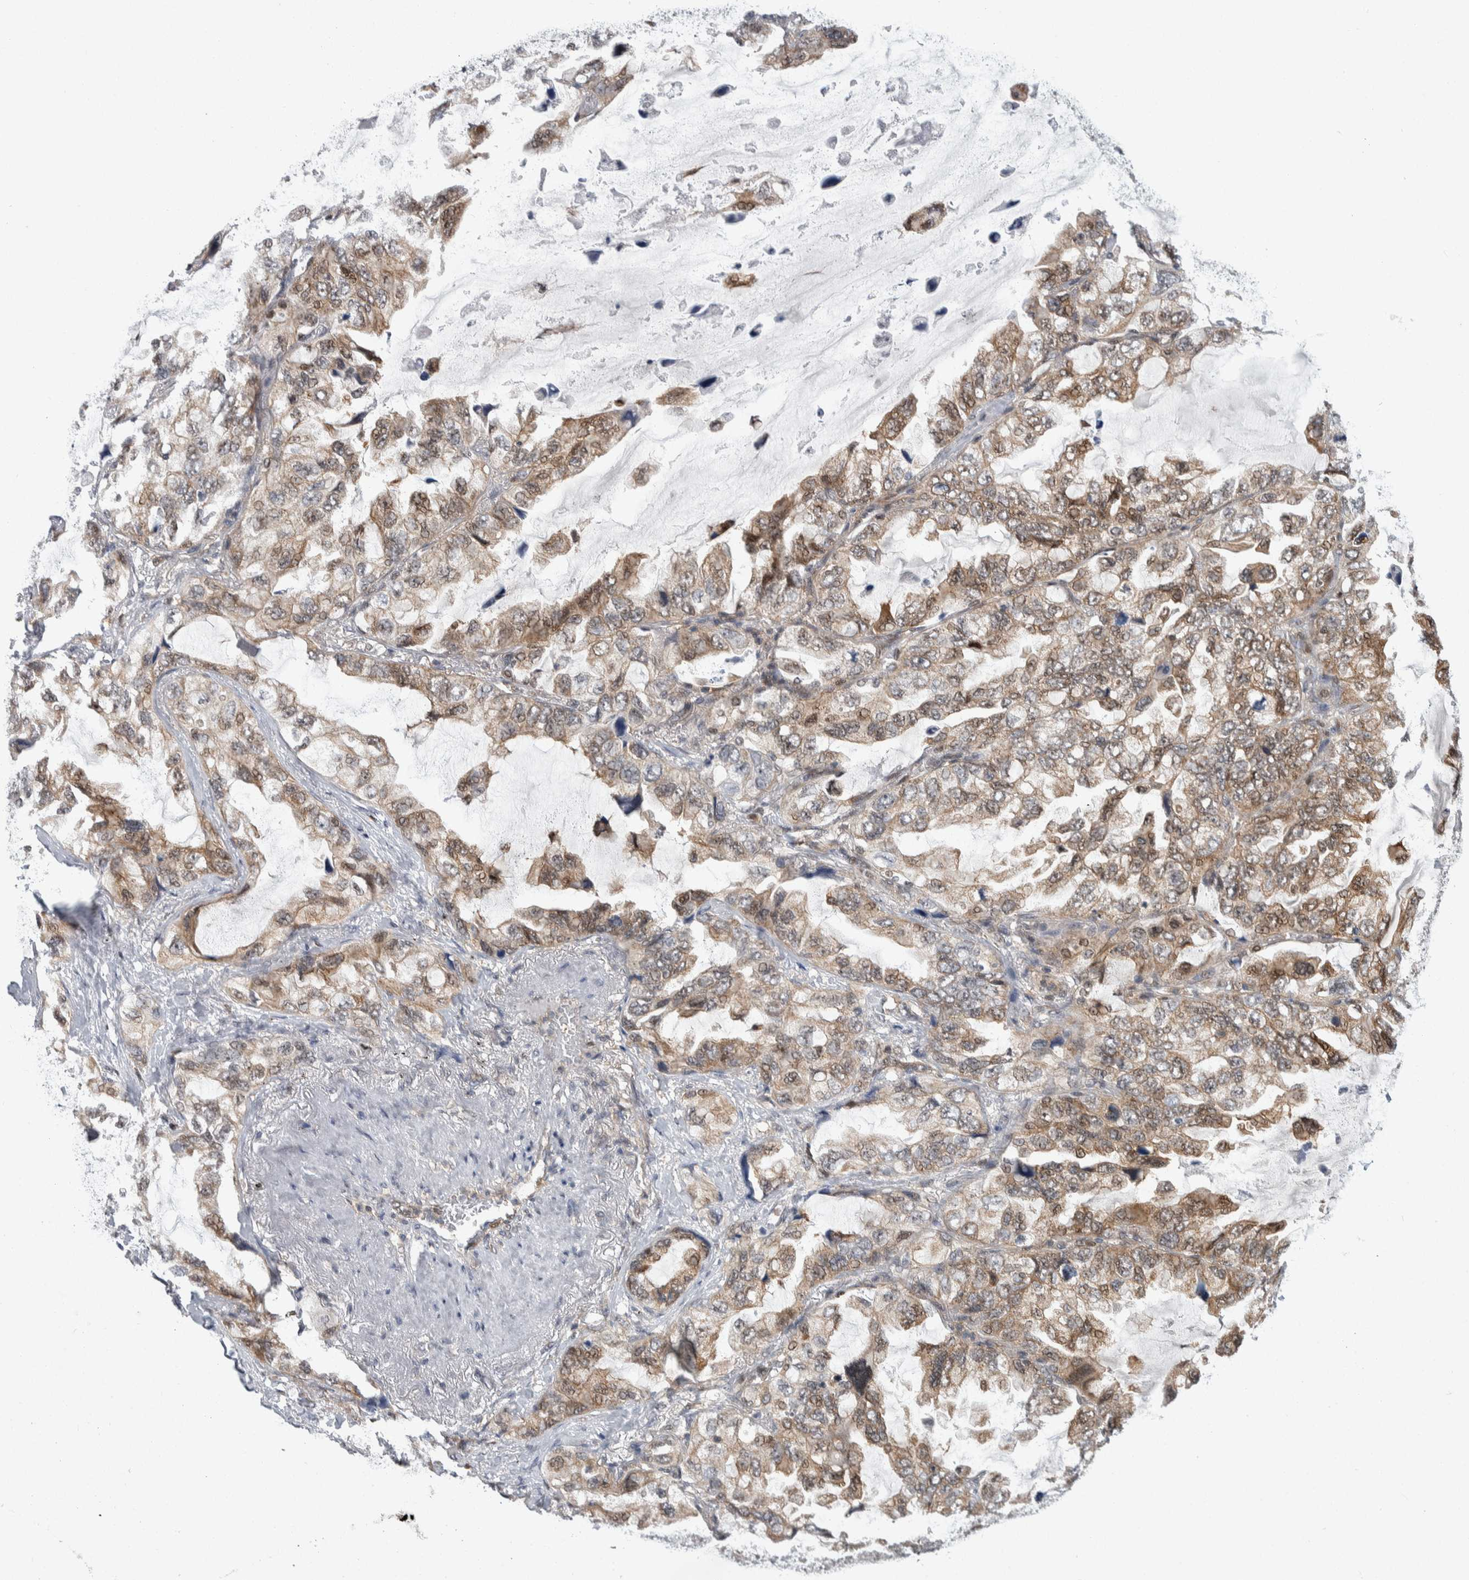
{"staining": {"intensity": "moderate", "quantity": ">75%", "location": "cytoplasmic/membranous"}, "tissue": "lung cancer", "cell_type": "Tumor cells", "image_type": "cancer", "snomed": [{"axis": "morphology", "description": "Squamous cell carcinoma, NOS"}, {"axis": "topography", "description": "Lung"}], "caption": "Brown immunohistochemical staining in human lung squamous cell carcinoma displays moderate cytoplasmic/membranous positivity in about >75% of tumor cells.", "gene": "PTPA", "patient": {"sex": "female", "age": 73}}